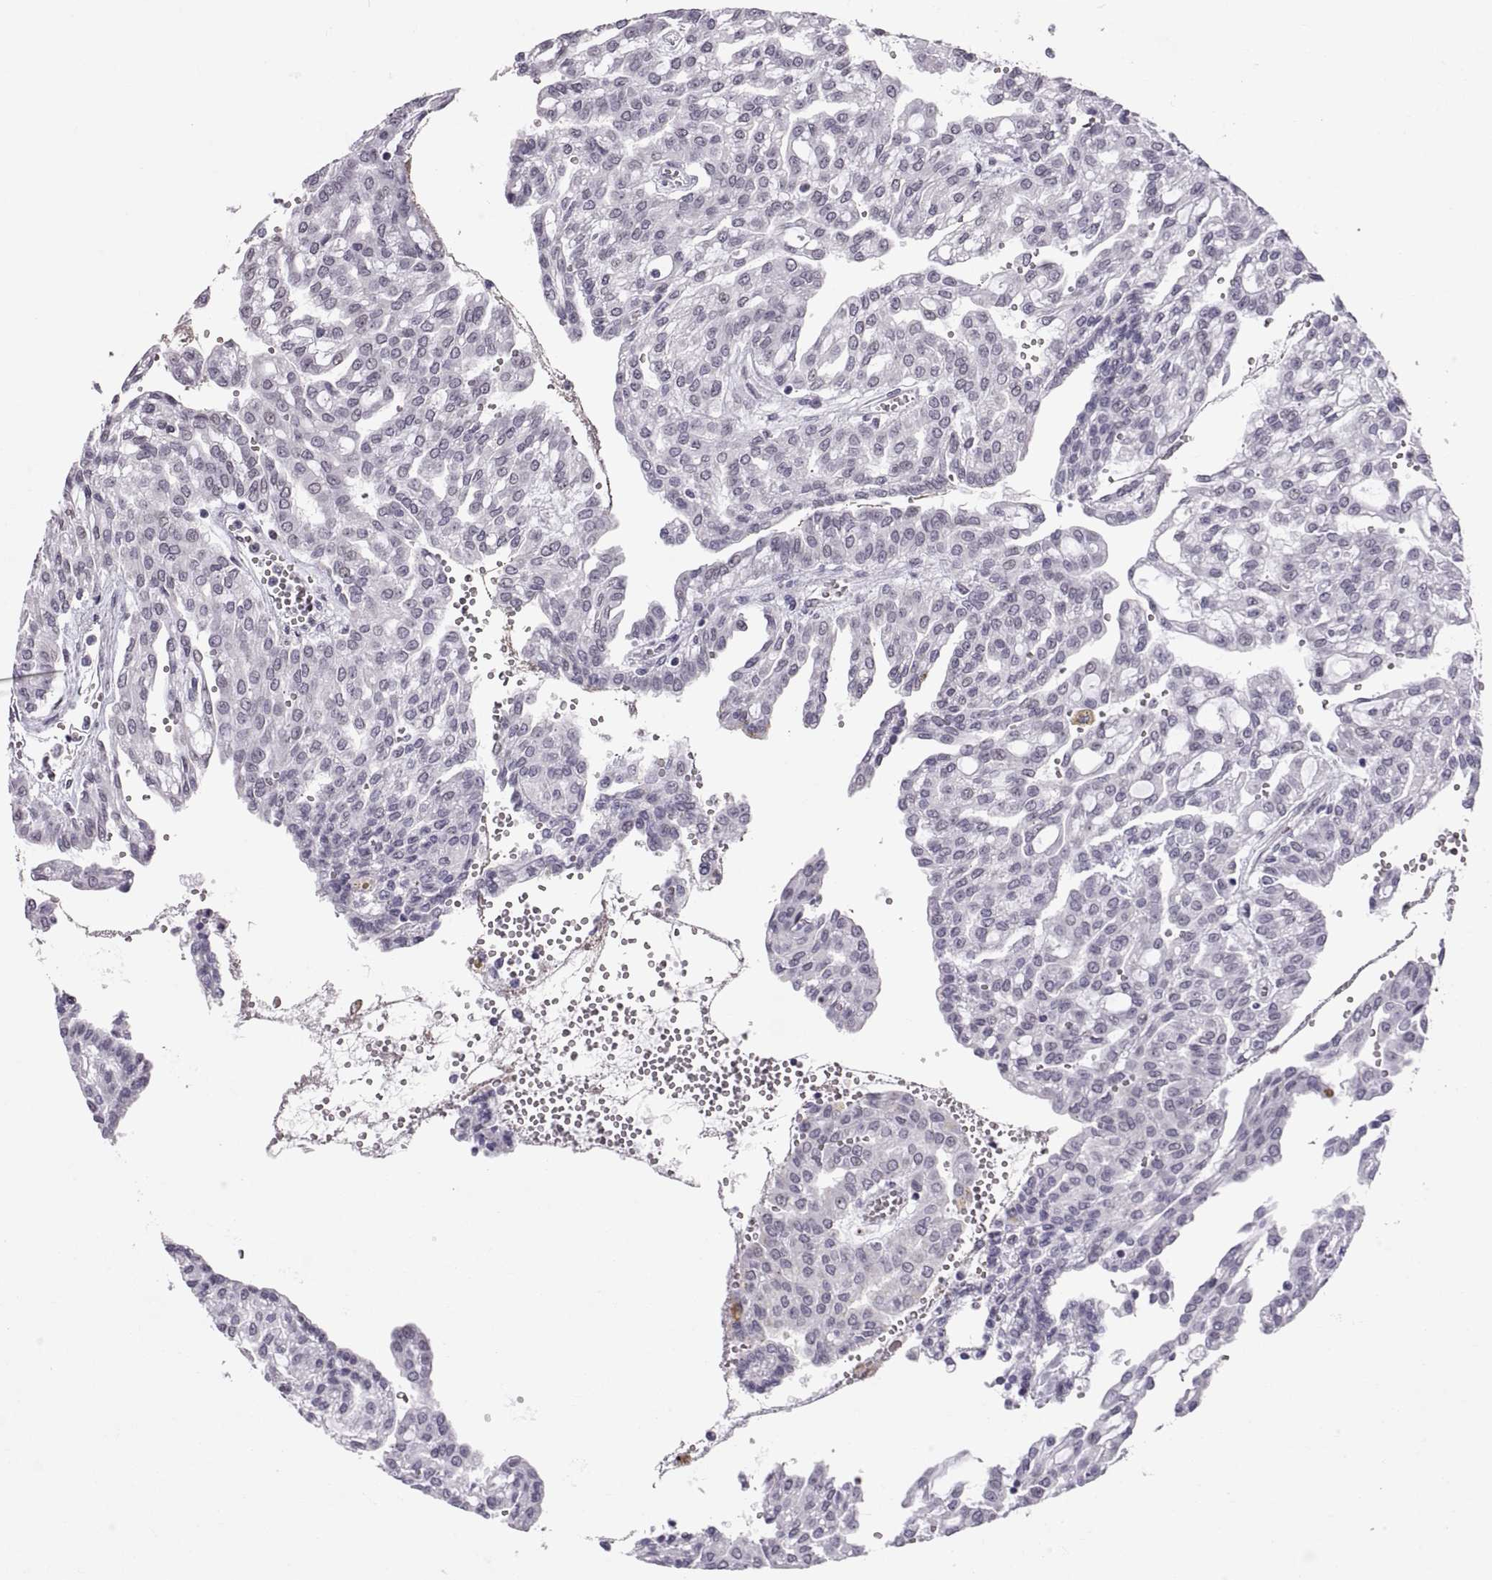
{"staining": {"intensity": "negative", "quantity": "none", "location": "none"}, "tissue": "renal cancer", "cell_type": "Tumor cells", "image_type": "cancer", "snomed": [{"axis": "morphology", "description": "Adenocarcinoma, NOS"}, {"axis": "topography", "description": "Kidney"}], "caption": "A high-resolution histopathology image shows immunohistochemistry (IHC) staining of adenocarcinoma (renal), which demonstrates no significant expression in tumor cells.", "gene": "KRT77", "patient": {"sex": "male", "age": 63}}